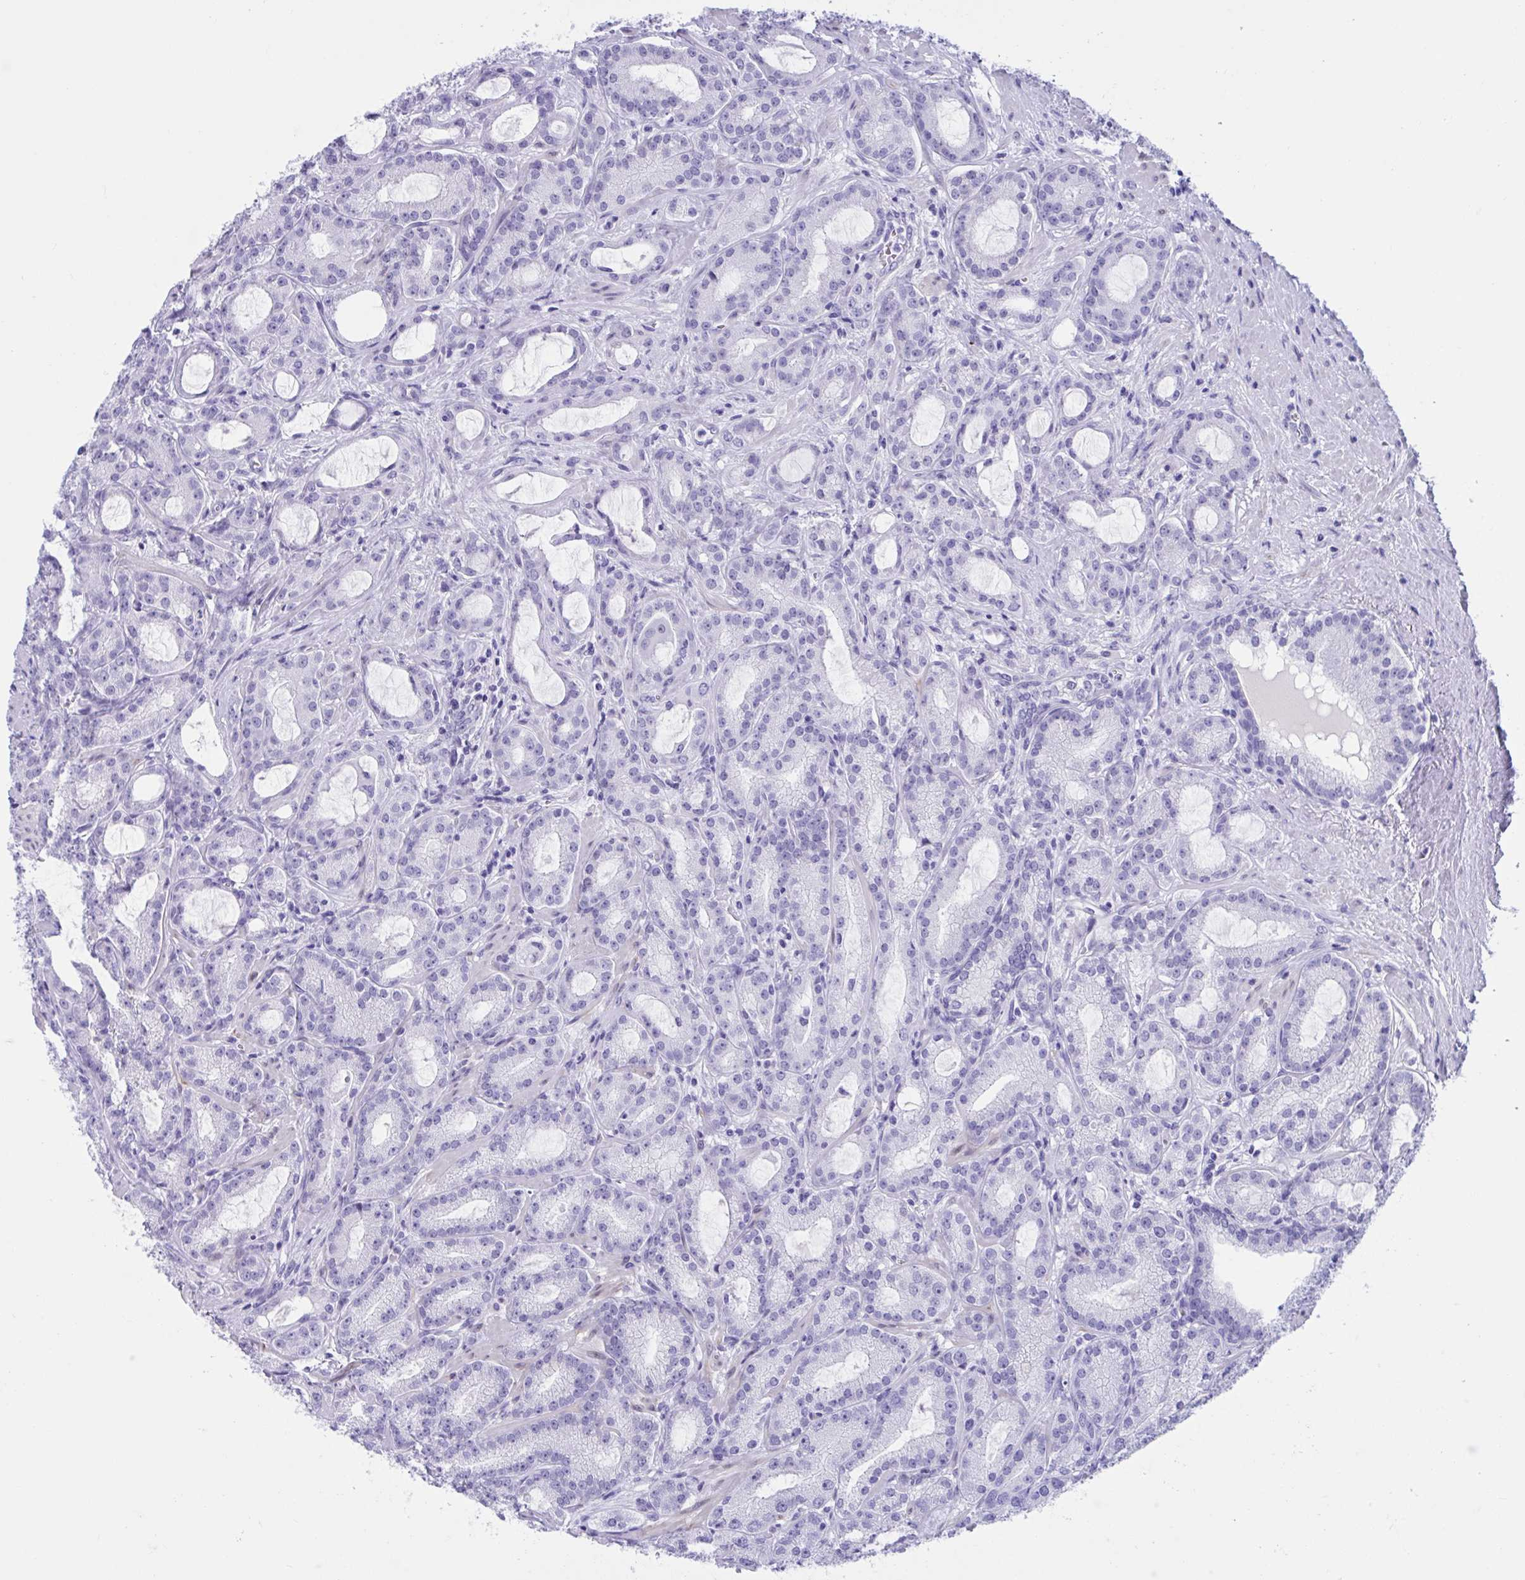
{"staining": {"intensity": "negative", "quantity": "none", "location": "none"}, "tissue": "prostate cancer", "cell_type": "Tumor cells", "image_type": "cancer", "snomed": [{"axis": "morphology", "description": "Adenocarcinoma, High grade"}, {"axis": "topography", "description": "Prostate"}], "caption": "Human prostate cancer (high-grade adenocarcinoma) stained for a protein using immunohistochemistry (IHC) reveals no staining in tumor cells.", "gene": "TMEM35A", "patient": {"sex": "male", "age": 65}}